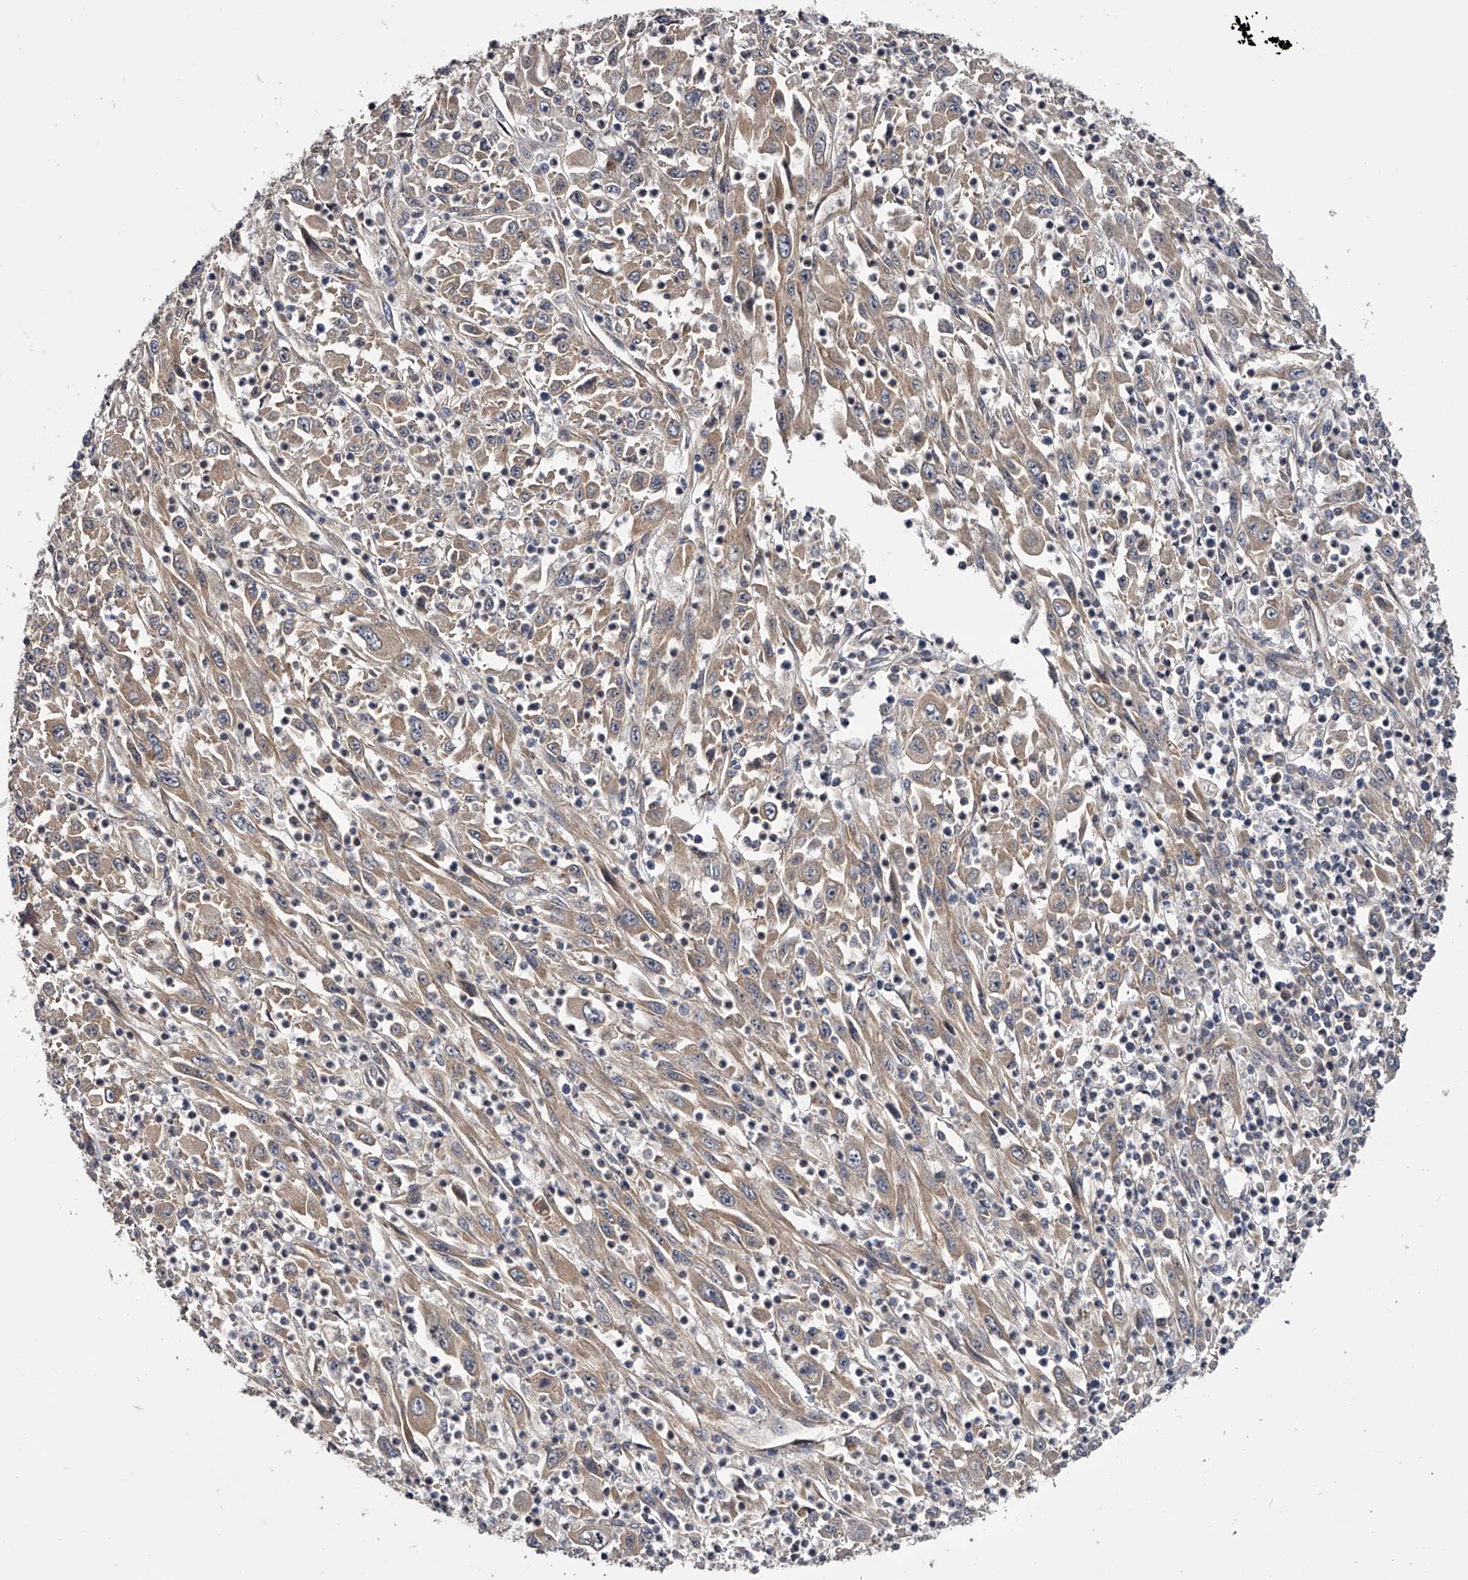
{"staining": {"intensity": "moderate", "quantity": ">75%", "location": "cytoplasmic/membranous"}, "tissue": "melanoma", "cell_type": "Tumor cells", "image_type": "cancer", "snomed": [{"axis": "morphology", "description": "Malignant melanoma, Metastatic site"}, {"axis": "topography", "description": "Skin"}], "caption": "A brown stain shows moderate cytoplasmic/membranous staining of a protein in malignant melanoma (metastatic site) tumor cells. (DAB IHC, brown staining for protein, blue staining for nuclei).", "gene": "GAPVD1", "patient": {"sex": "female", "age": 56}}